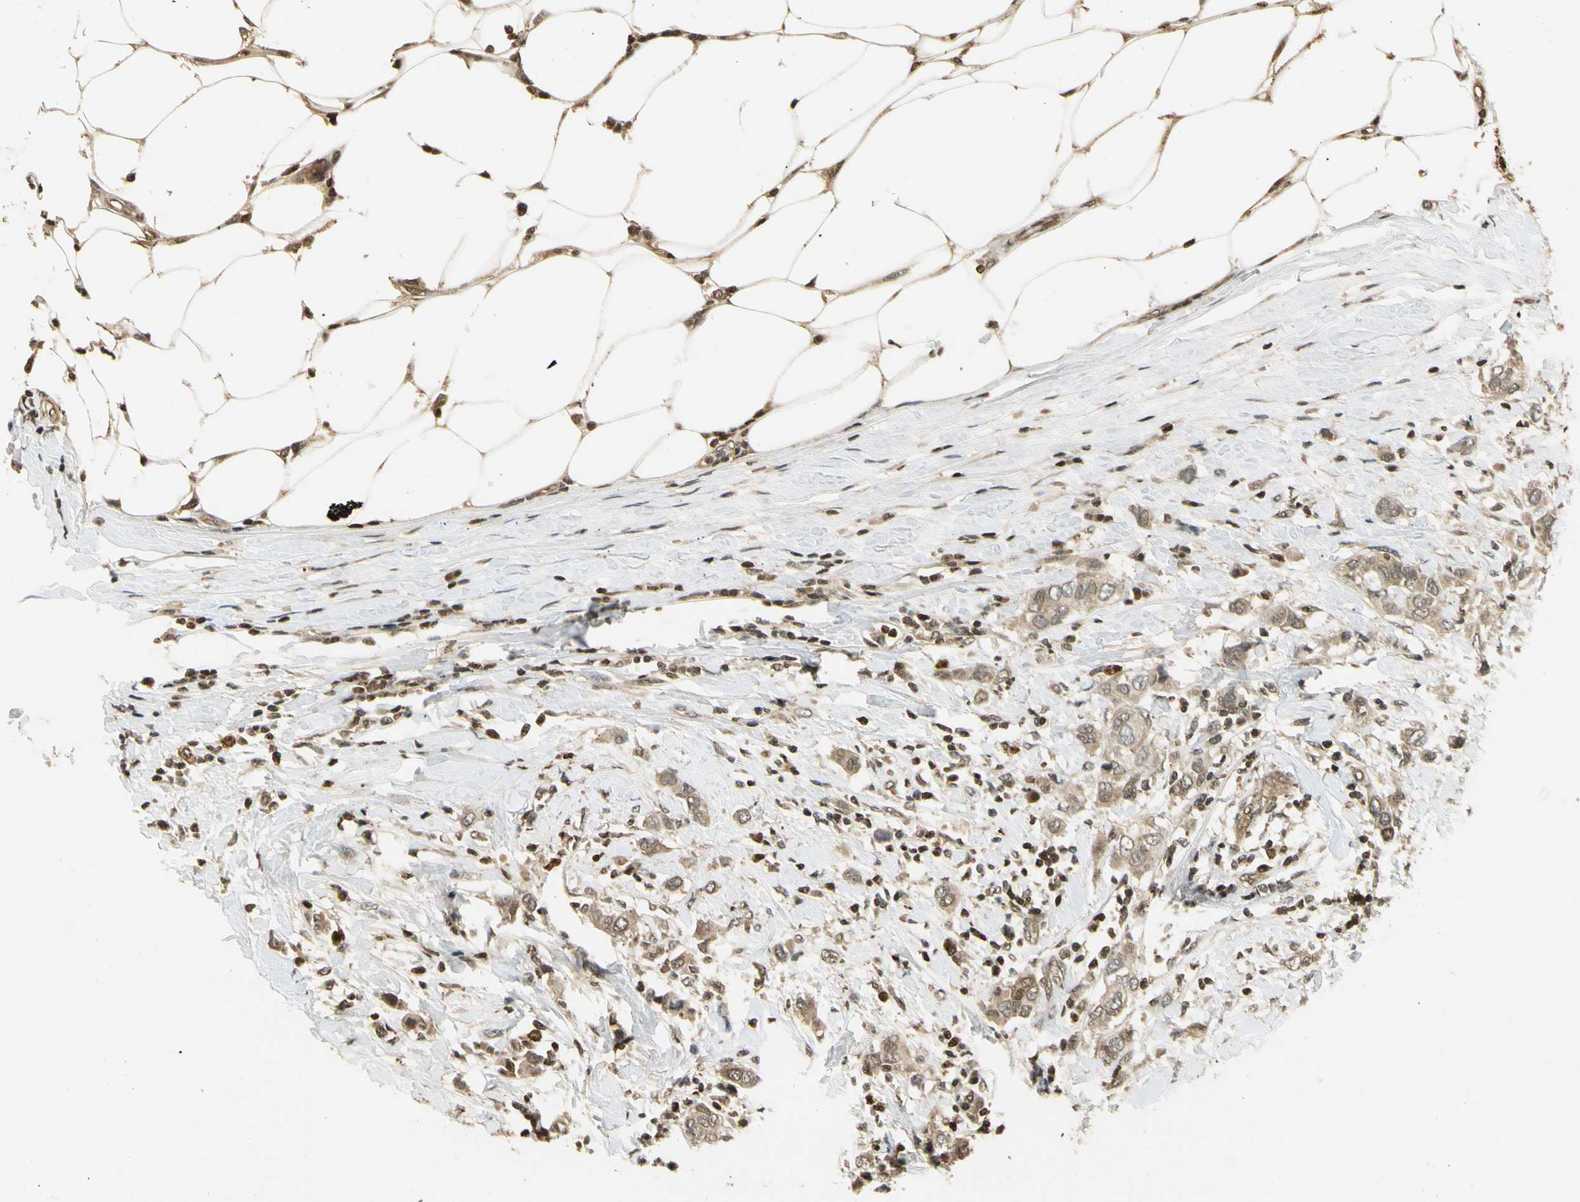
{"staining": {"intensity": "weak", "quantity": ">75%", "location": "cytoplasmic/membranous"}, "tissue": "breast cancer", "cell_type": "Tumor cells", "image_type": "cancer", "snomed": [{"axis": "morphology", "description": "Duct carcinoma"}, {"axis": "topography", "description": "Breast"}], "caption": "Approximately >75% of tumor cells in breast cancer exhibit weak cytoplasmic/membranous protein expression as visualized by brown immunohistochemical staining.", "gene": "SOD1", "patient": {"sex": "female", "age": 50}}